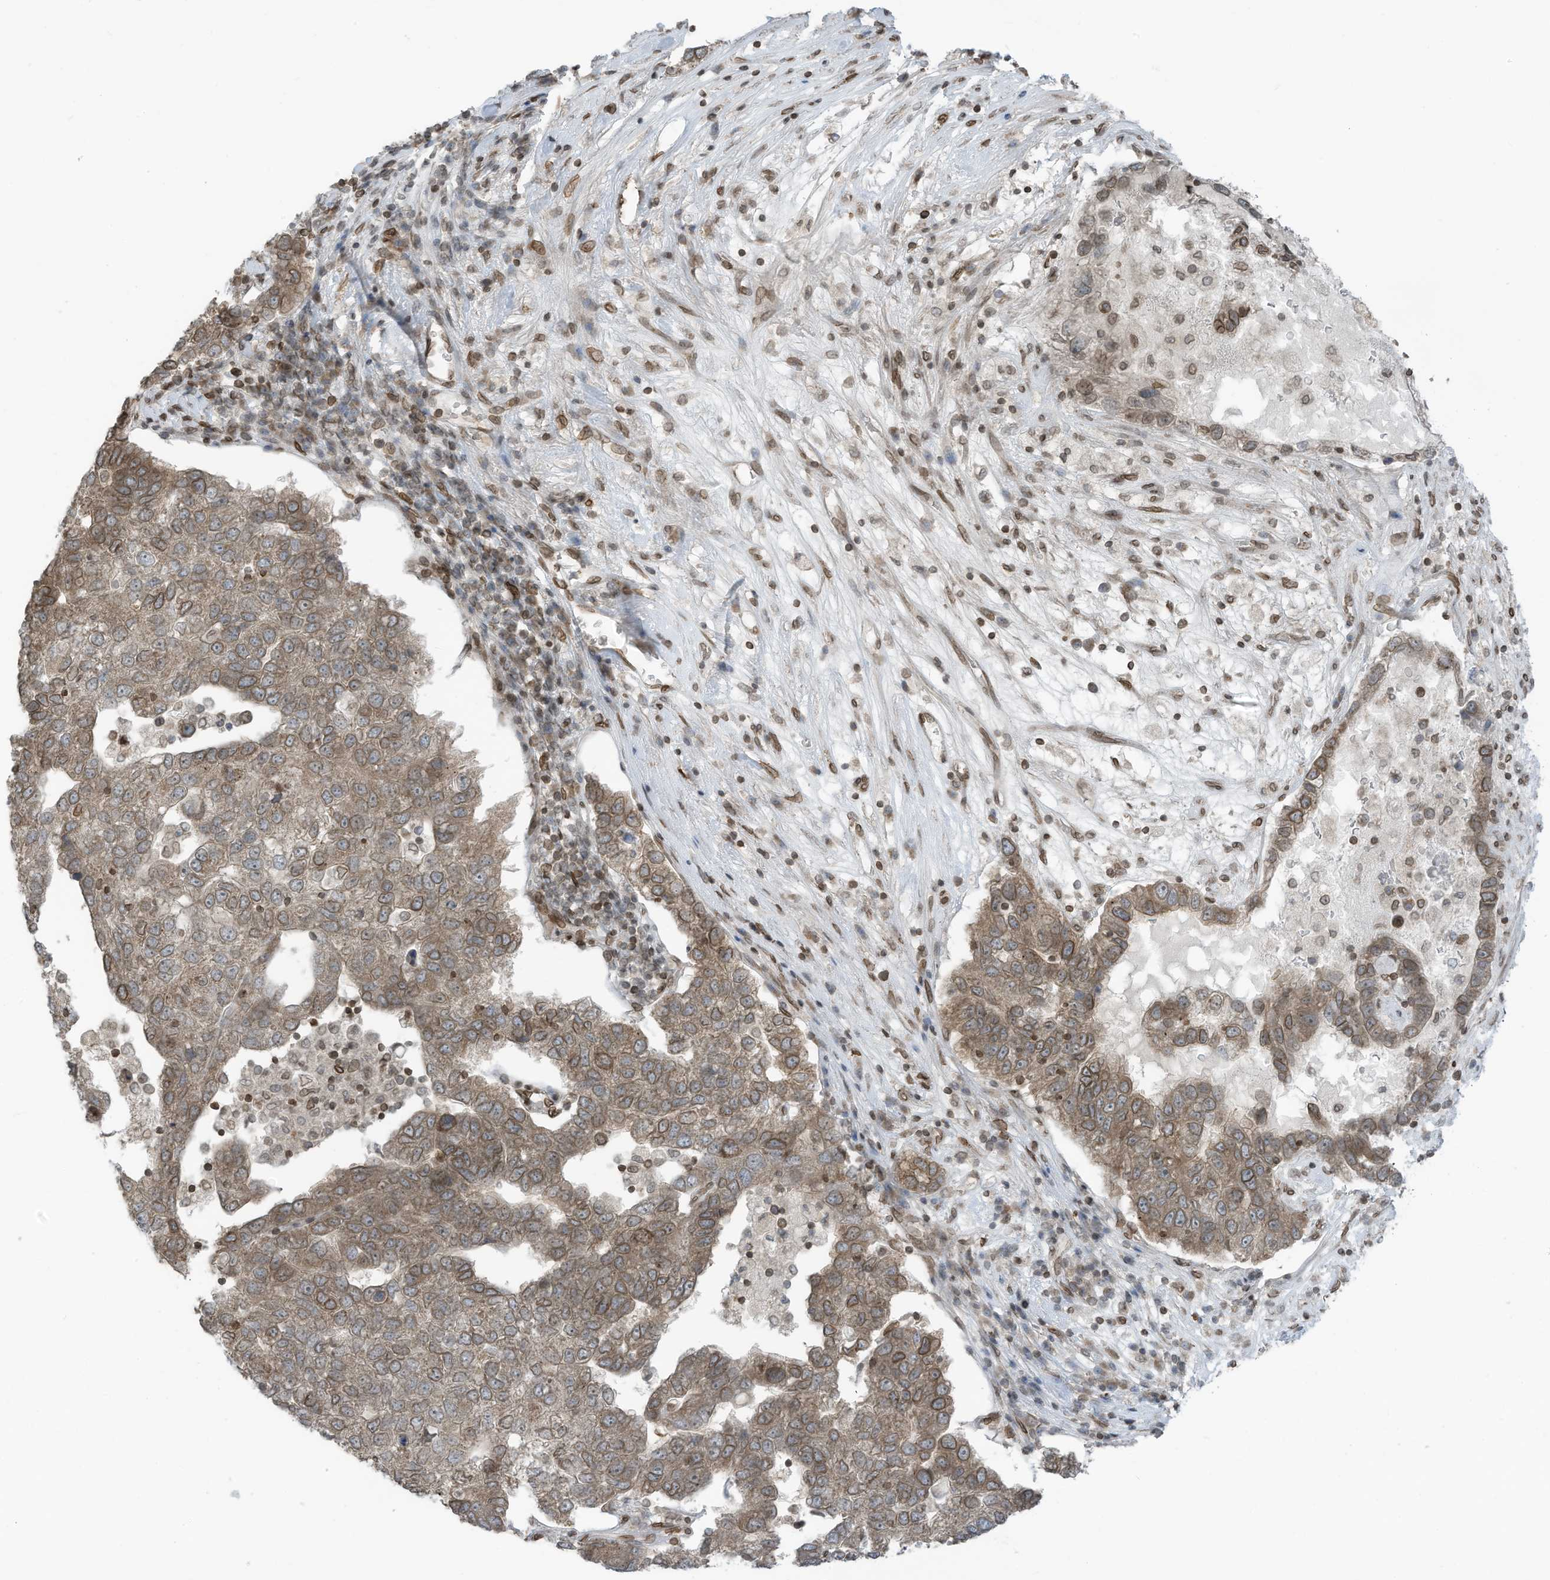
{"staining": {"intensity": "moderate", "quantity": ">75%", "location": "cytoplasmic/membranous,nuclear"}, "tissue": "pancreatic cancer", "cell_type": "Tumor cells", "image_type": "cancer", "snomed": [{"axis": "morphology", "description": "Adenocarcinoma, NOS"}, {"axis": "topography", "description": "Pancreas"}], "caption": "Protein expression analysis of pancreatic cancer (adenocarcinoma) demonstrates moderate cytoplasmic/membranous and nuclear staining in approximately >75% of tumor cells.", "gene": "RABL3", "patient": {"sex": "female", "age": 61}}